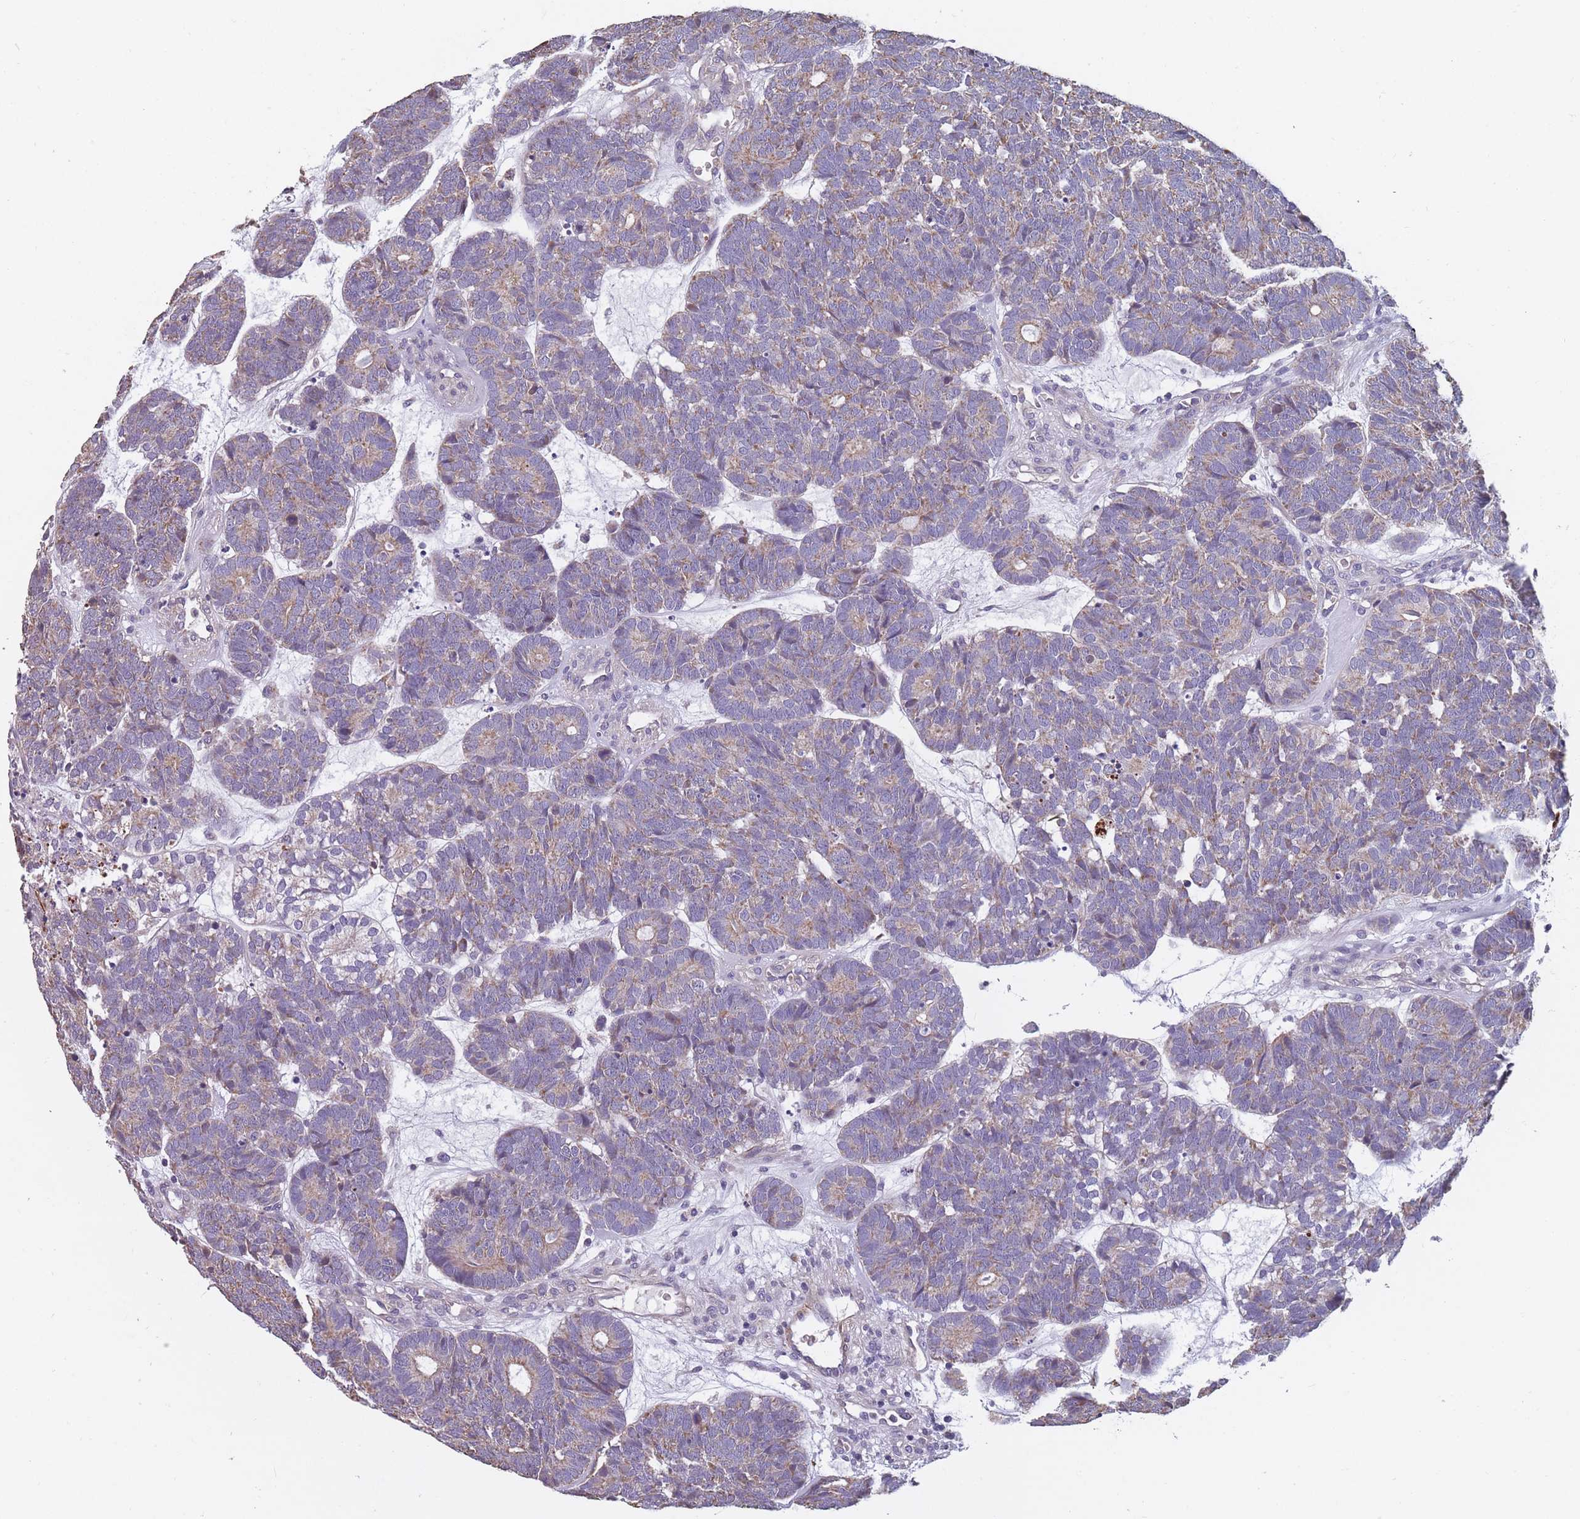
{"staining": {"intensity": "weak", "quantity": "25%-75%", "location": "cytoplasmic/membranous"}, "tissue": "head and neck cancer", "cell_type": "Tumor cells", "image_type": "cancer", "snomed": [{"axis": "morphology", "description": "Adenocarcinoma, NOS"}, {"axis": "topography", "description": "Head-Neck"}], "caption": "DAB (3,3'-diaminobenzidine) immunohistochemical staining of human head and neck cancer demonstrates weak cytoplasmic/membranous protein positivity in approximately 25%-75% of tumor cells.", "gene": "TOMM40L", "patient": {"sex": "female", "age": 81}}